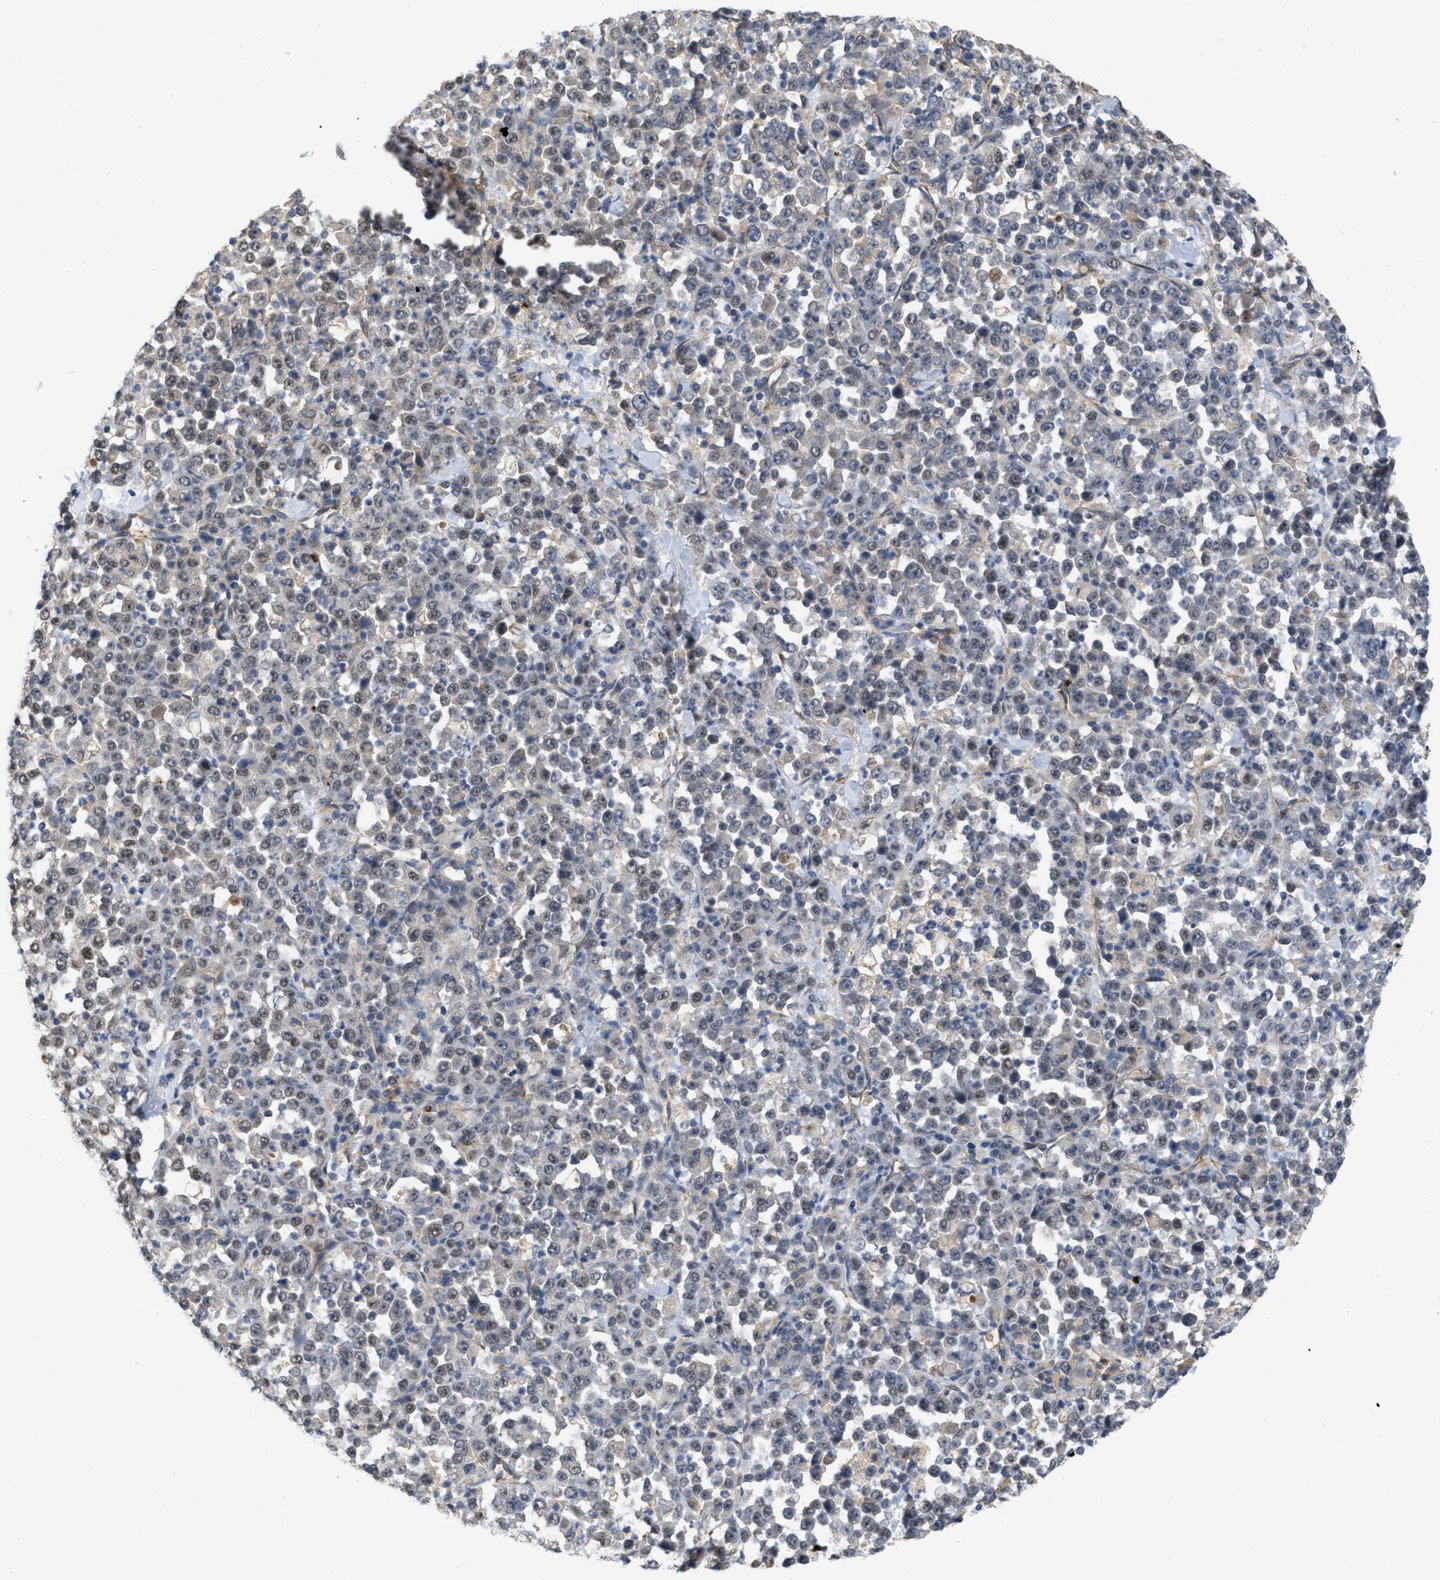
{"staining": {"intensity": "negative", "quantity": "none", "location": "none"}, "tissue": "stomach cancer", "cell_type": "Tumor cells", "image_type": "cancer", "snomed": [{"axis": "morphology", "description": "Normal tissue, NOS"}, {"axis": "morphology", "description": "Adenocarcinoma, NOS"}, {"axis": "topography", "description": "Stomach, upper"}, {"axis": "topography", "description": "Stomach"}], "caption": "High power microscopy photomicrograph of an immunohistochemistry histopathology image of stomach cancer (adenocarcinoma), revealing no significant expression in tumor cells.", "gene": "NAPEPLD", "patient": {"sex": "male", "age": 59}}